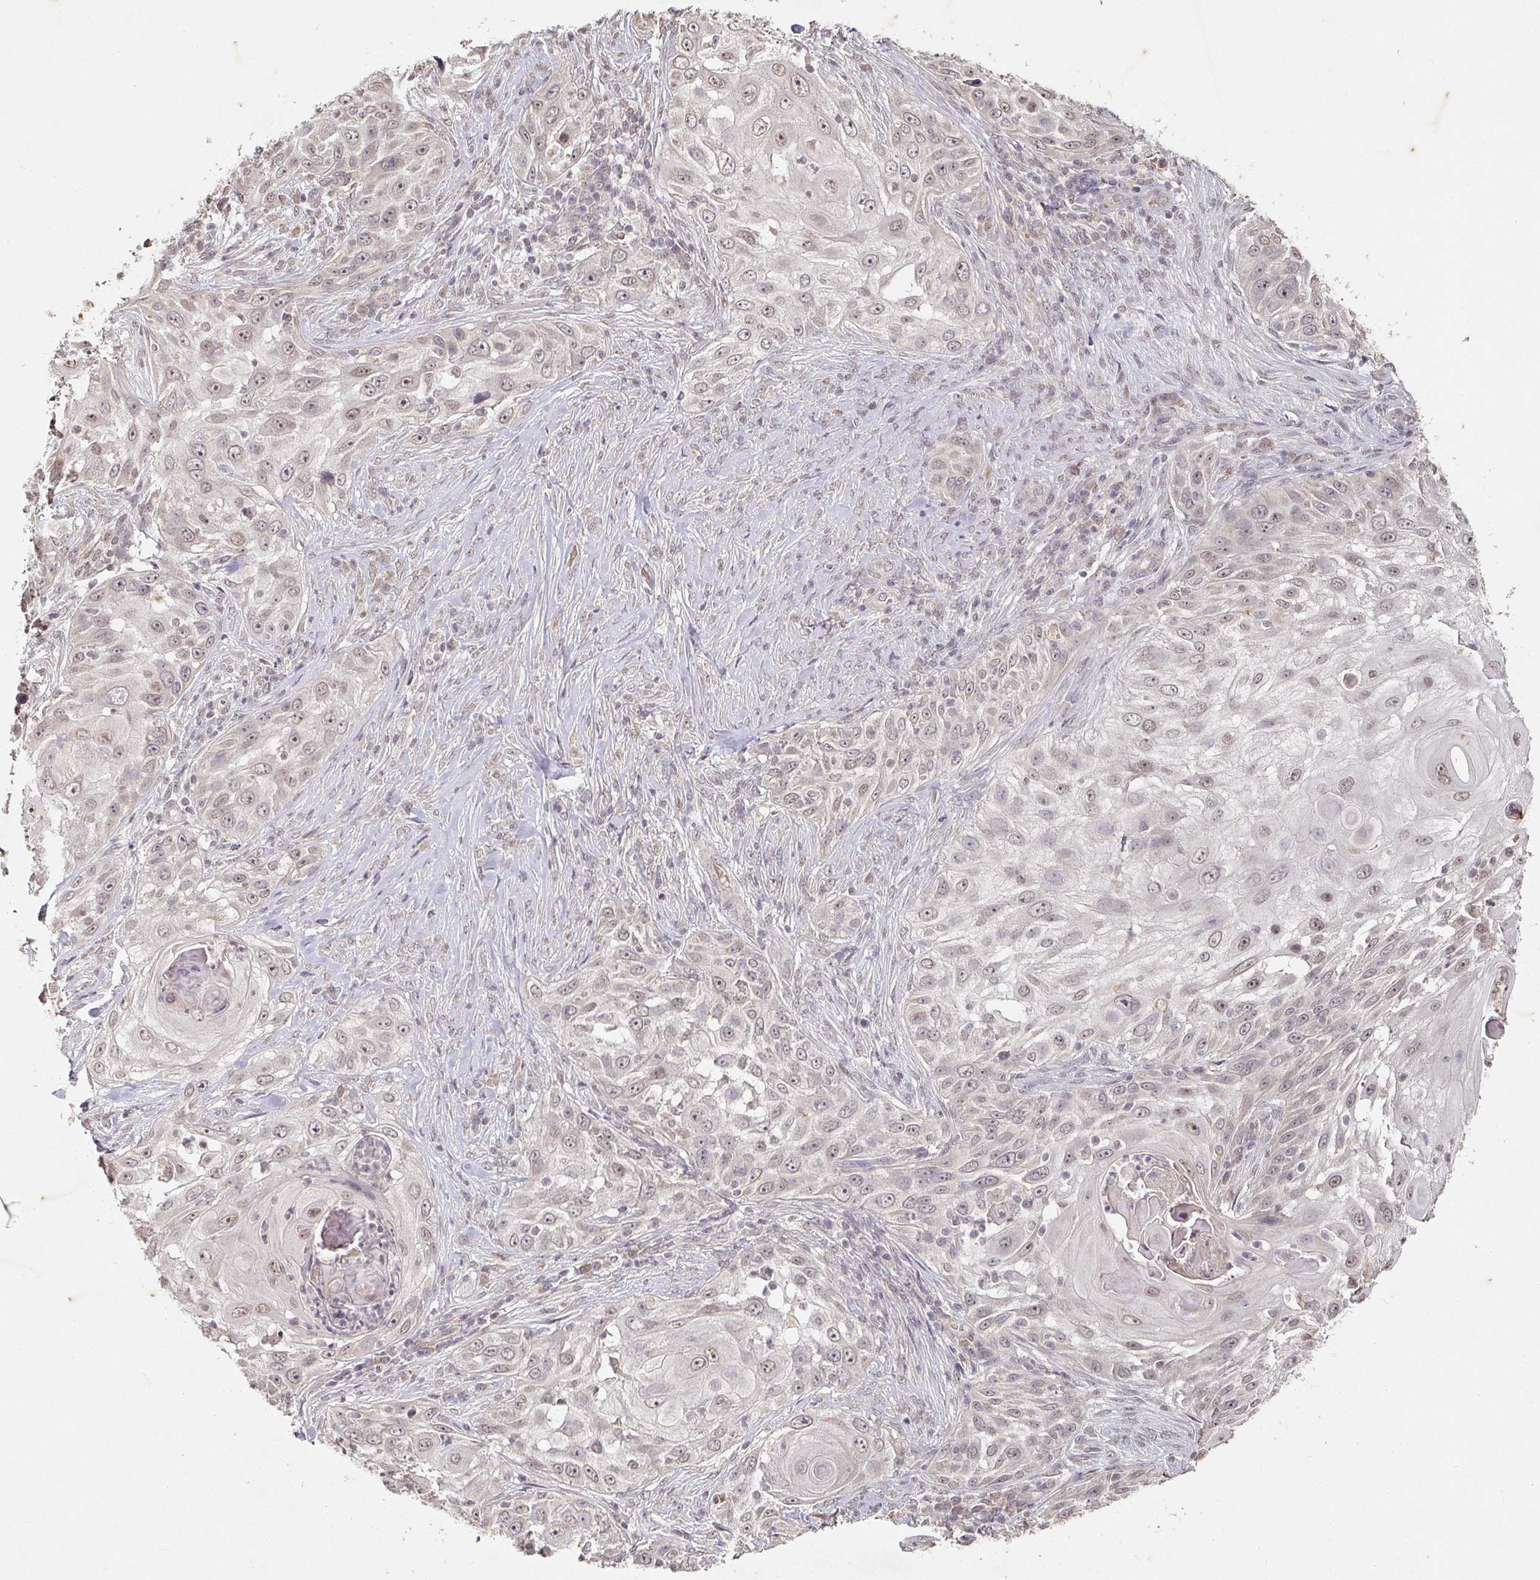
{"staining": {"intensity": "moderate", "quantity": "<25%", "location": "nuclear"}, "tissue": "skin cancer", "cell_type": "Tumor cells", "image_type": "cancer", "snomed": [{"axis": "morphology", "description": "Squamous cell carcinoma, NOS"}, {"axis": "topography", "description": "Skin"}], "caption": "DAB immunohistochemical staining of skin cancer (squamous cell carcinoma) exhibits moderate nuclear protein positivity in about <25% of tumor cells.", "gene": "CAPN5", "patient": {"sex": "female", "age": 44}}